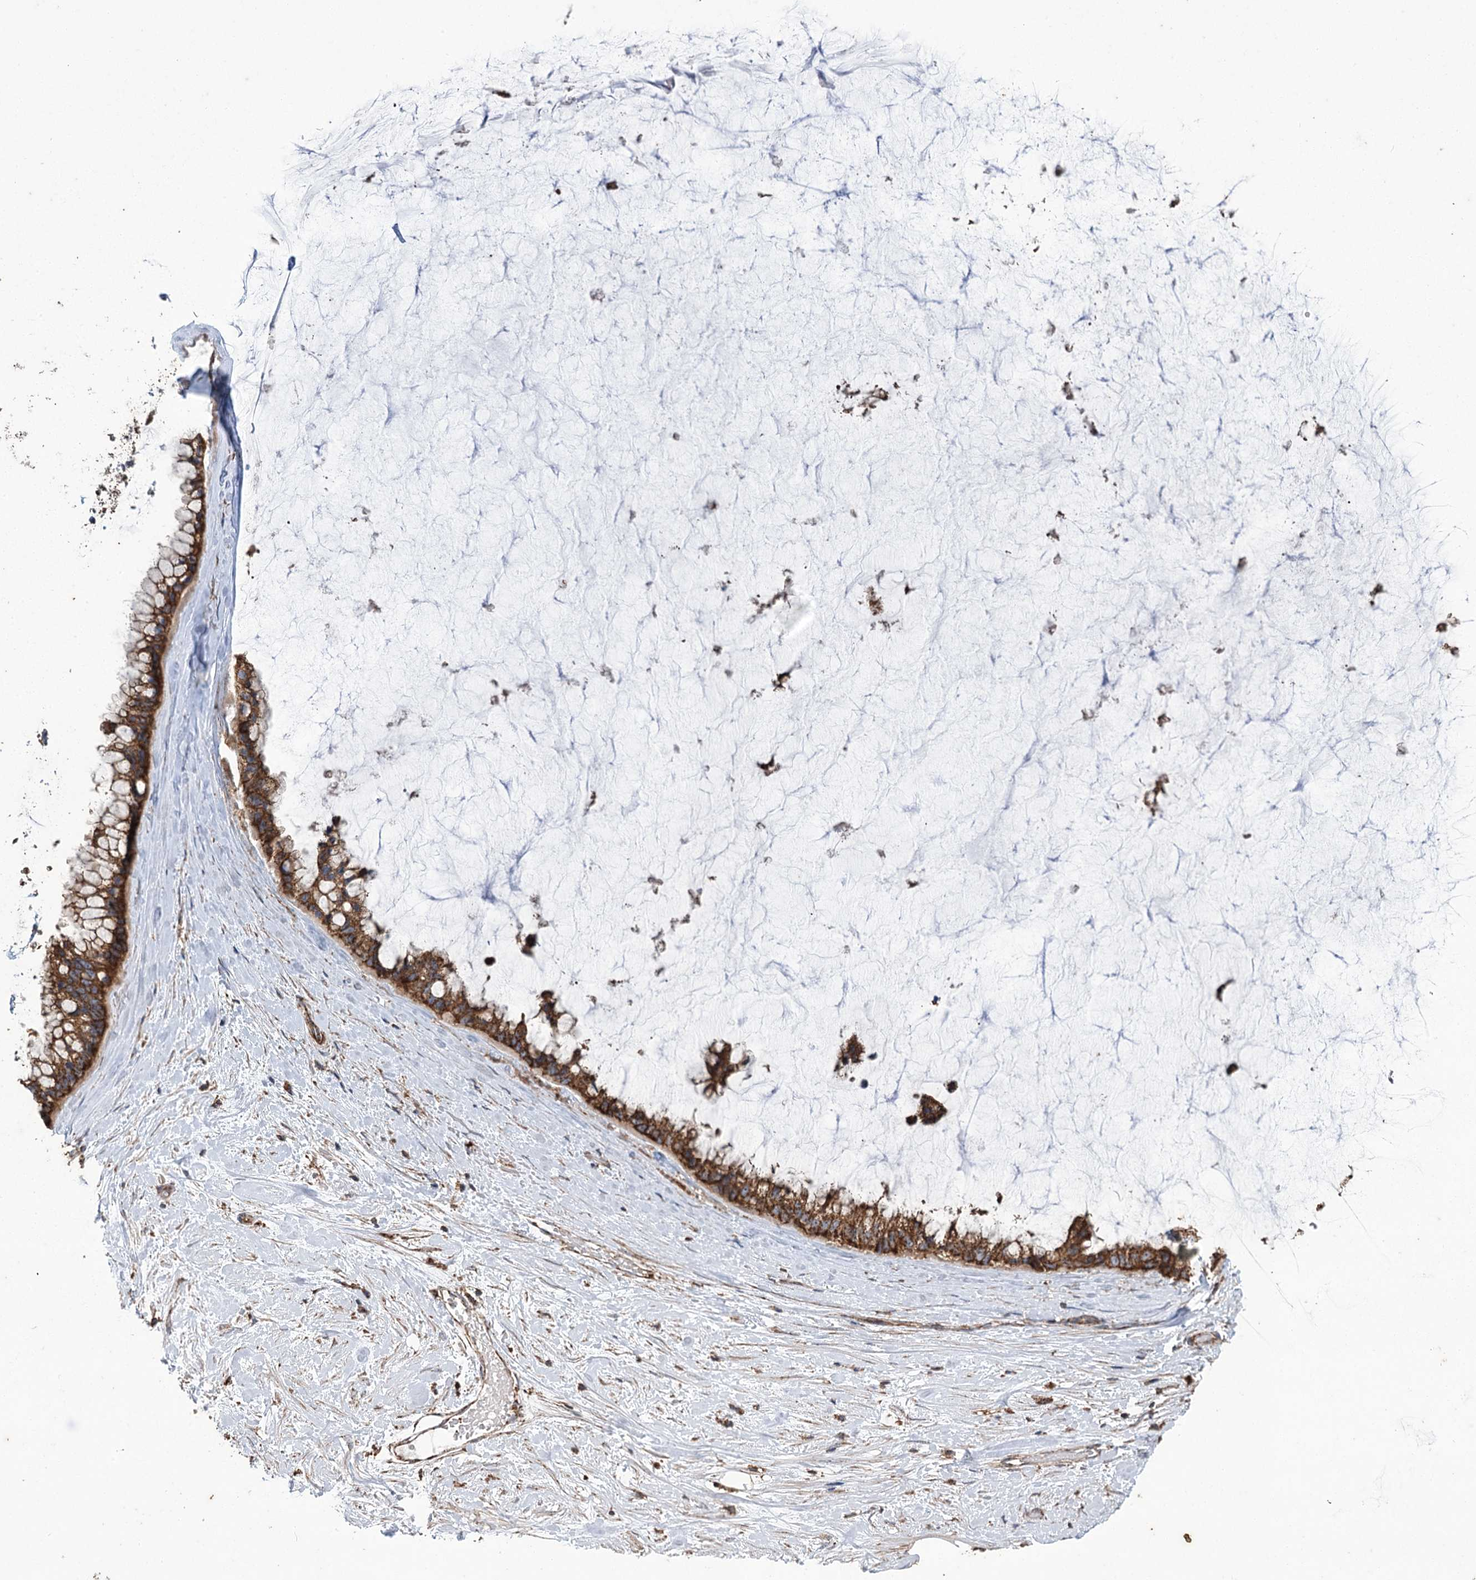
{"staining": {"intensity": "strong", "quantity": ">75%", "location": "cytoplasmic/membranous"}, "tissue": "ovarian cancer", "cell_type": "Tumor cells", "image_type": "cancer", "snomed": [{"axis": "morphology", "description": "Cystadenocarcinoma, mucinous, NOS"}, {"axis": "topography", "description": "Ovary"}], "caption": "The micrograph demonstrates immunohistochemical staining of ovarian mucinous cystadenocarcinoma. There is strong cytoplasmic/membranous staining is appreciated in about >75% of tumor cells.", "gene": "CARD19", "patient": {"sex": "female", "age": 39}}